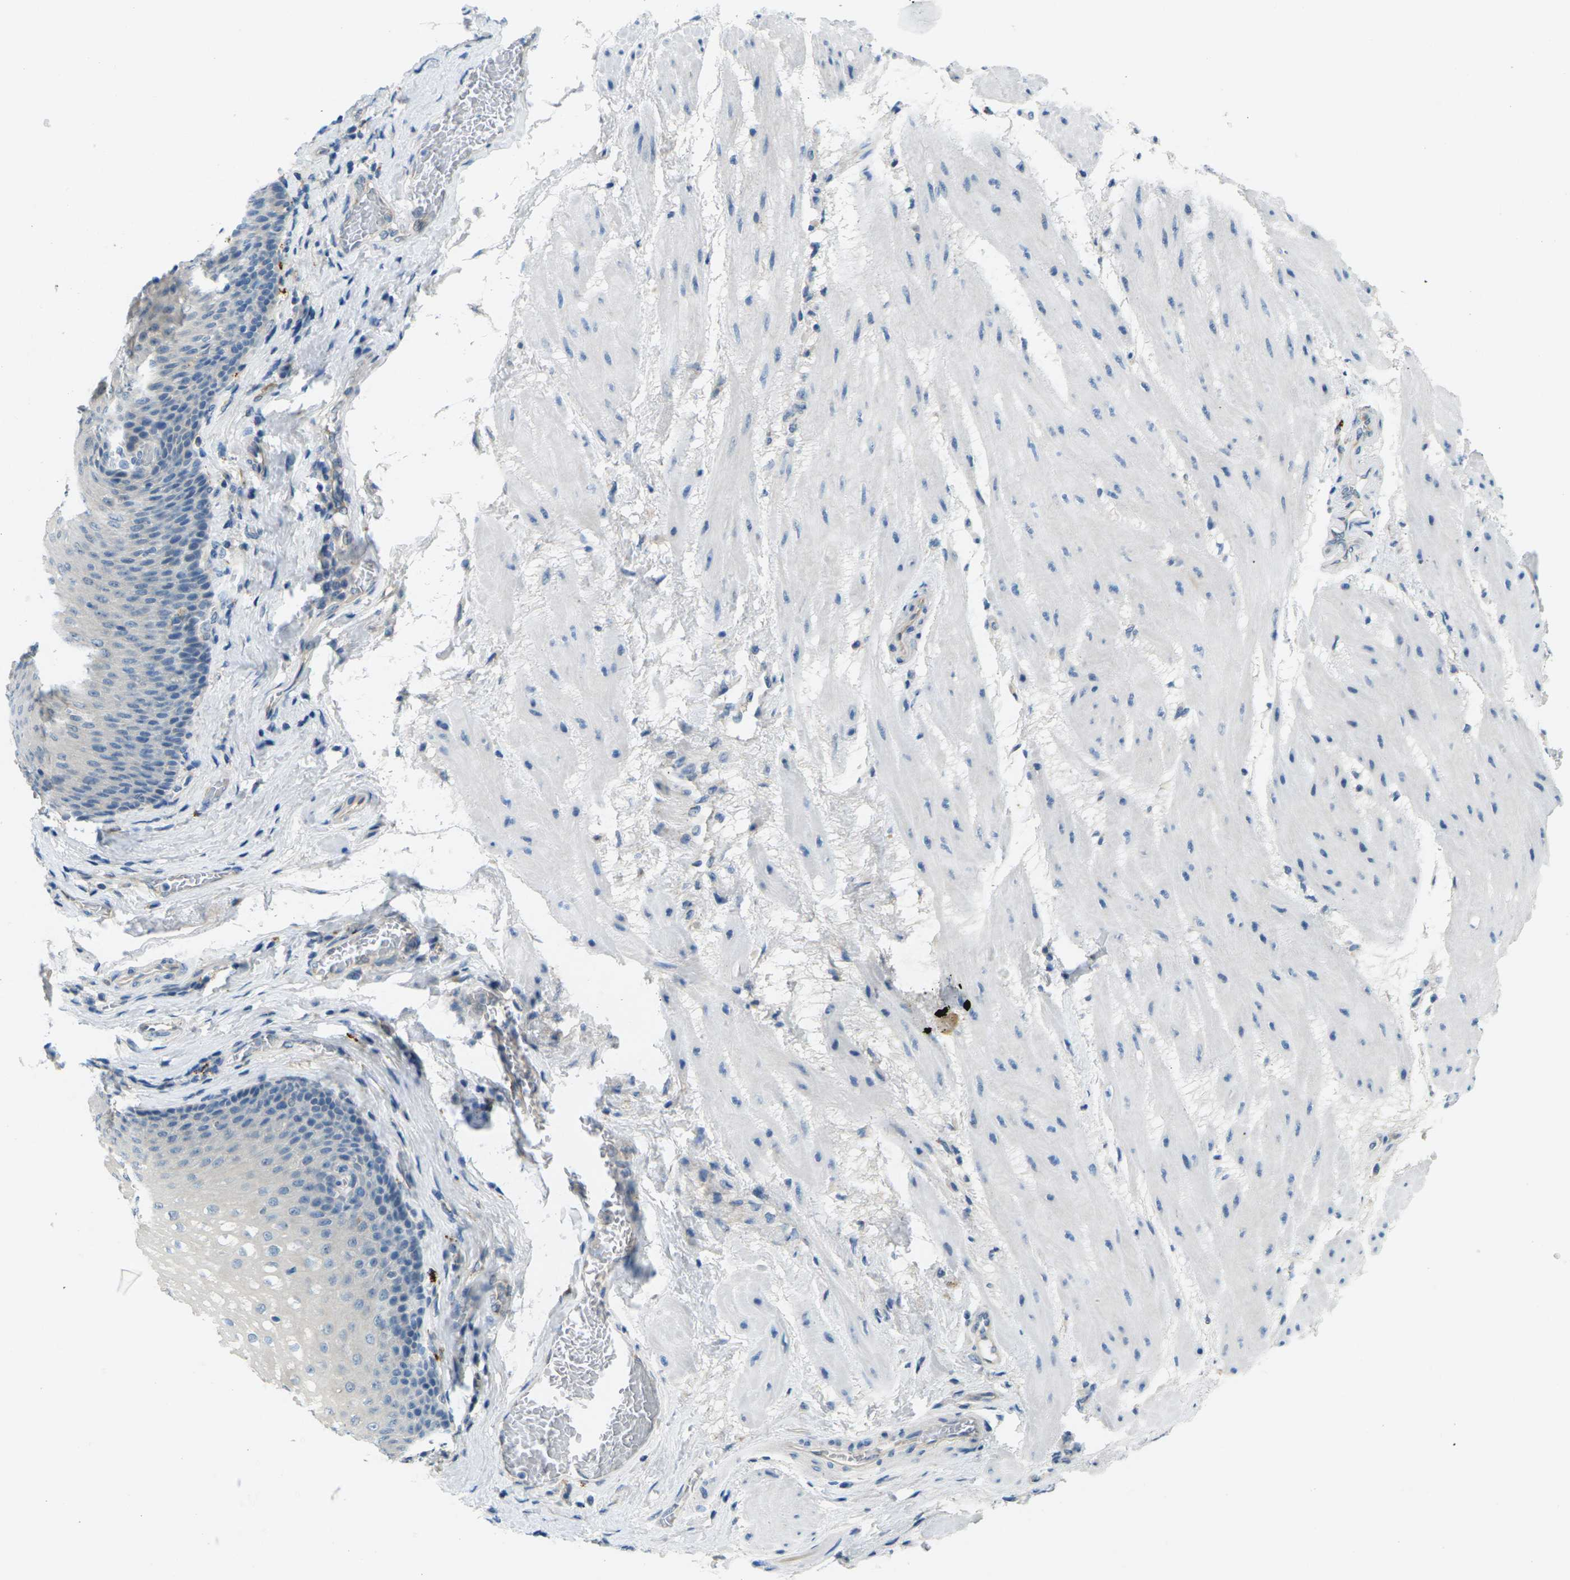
{"staining": {"intensity": "negative", "quantity": "none", "location": "none"}, "tissue": "esophagus", "cell_type": "Squamous epithelial cells", "image_type": "normal", "snomed": [{"axis": "morphology", "description": "Normal tissue, NOS"}, {"axis": "topography", "description": "Esophagus"}], "caption": "This is a photomicrograph of immunohistochemistry staining of benign esophagus, which shows no positivity in squamous epithelial cells.", "gene": "CYP2C8", "patient": {"sex": "male", "age": 48}}